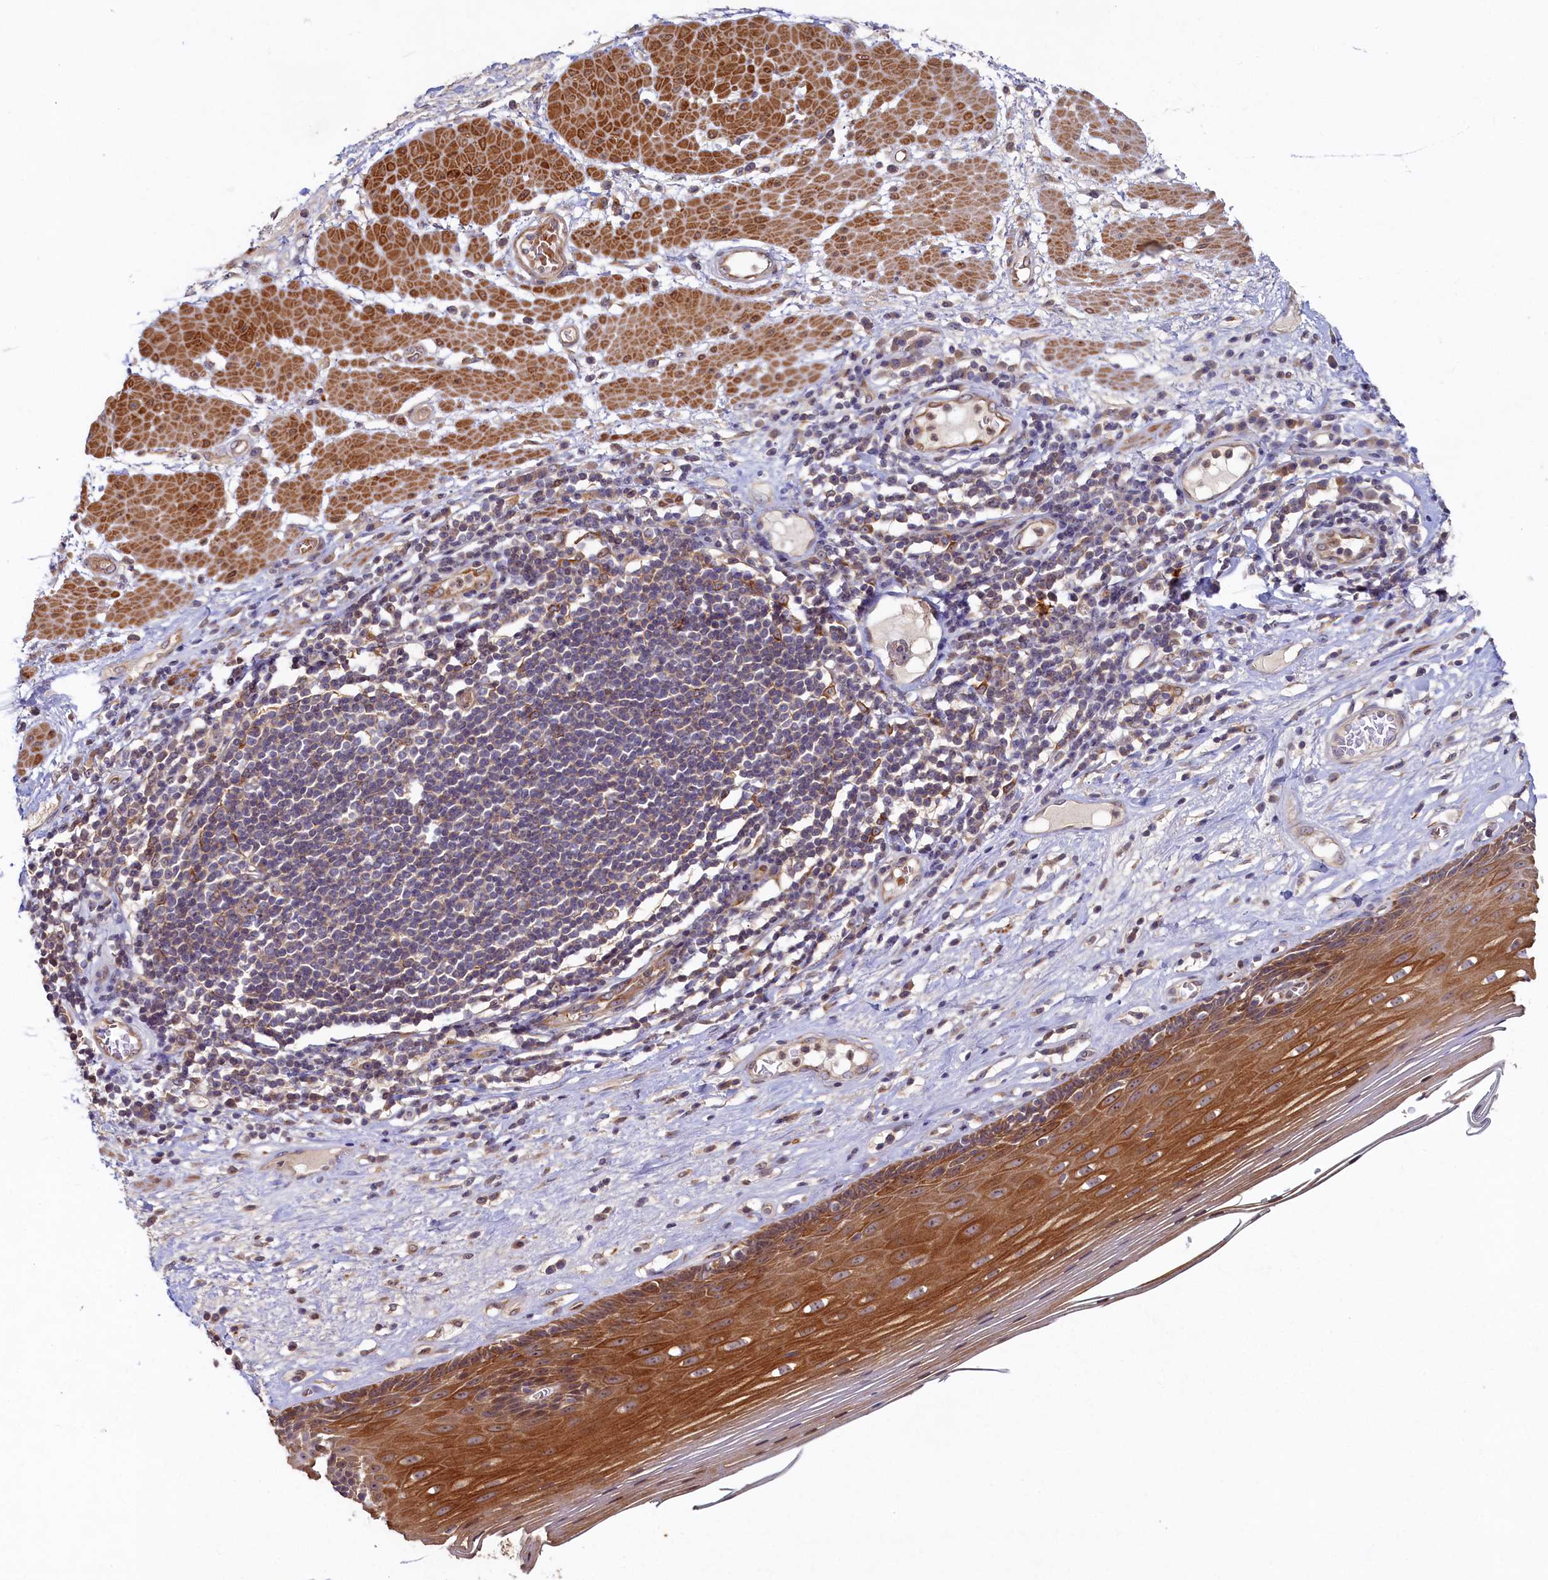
{"staining": {"intensity": "strong", "quantity": ">75%", "location": "cytoplasmic/membranous"}, "tissue": "esophagus", "cell_type": "Squamous epithelial cells", "image_type": "normal", "snomed": [{"axis": "morphology", "description": "Normal tissue, NOS"}, {"axis": "topography", "description": "Esophagus"}], "caption": "A micrograph of esophagus stained for a protein displays strong cytoplasmic/membranous brown staining in squamous epithelial cells. The staining is performed using DAB brown chromogen to label protein expression. The nuclei are counter-stained blue using hematoxylin.", "gene": "CEP20", "patient": {"sex": "male", "age": 62}}